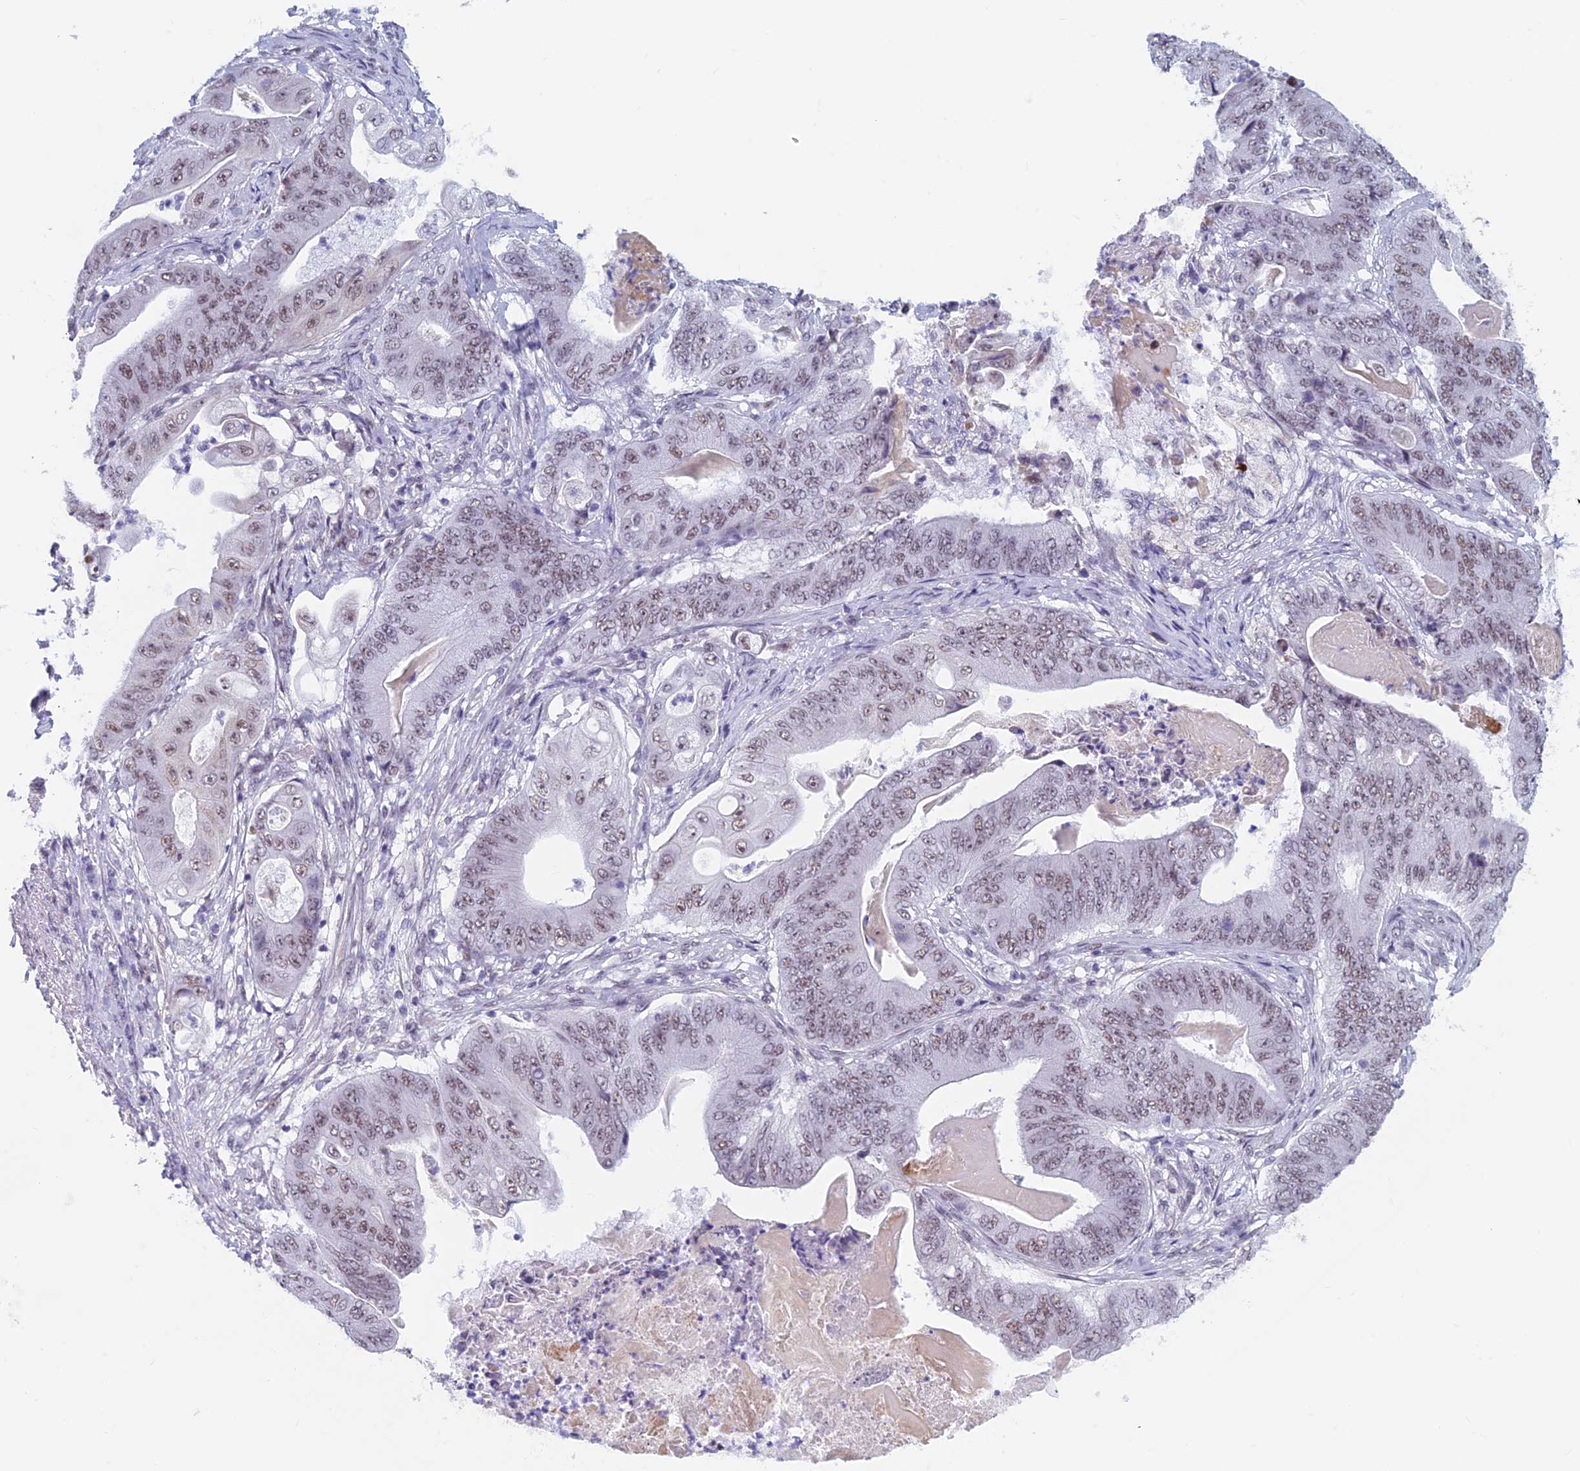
{"staining": {"intensity": "weak", "quantity": ">75%", "location": "nuclear"}, "tissue": "stomach cancer", "cell_type": "Tumor cells", "image_type": "cancer", "snomed": [{"axis": "morphology", "description": "Adenocarcinoma, NOS"}, {"axis": "topography", "description": "Stomach"}], "caption": "This is a photomicrograph of IHC staining of stomach adenocarcinoma, which shows weak staining in the nuclear of tumor cells.", "gene": "ASH2L", "patient": {"sex": "female", "age": 73}}